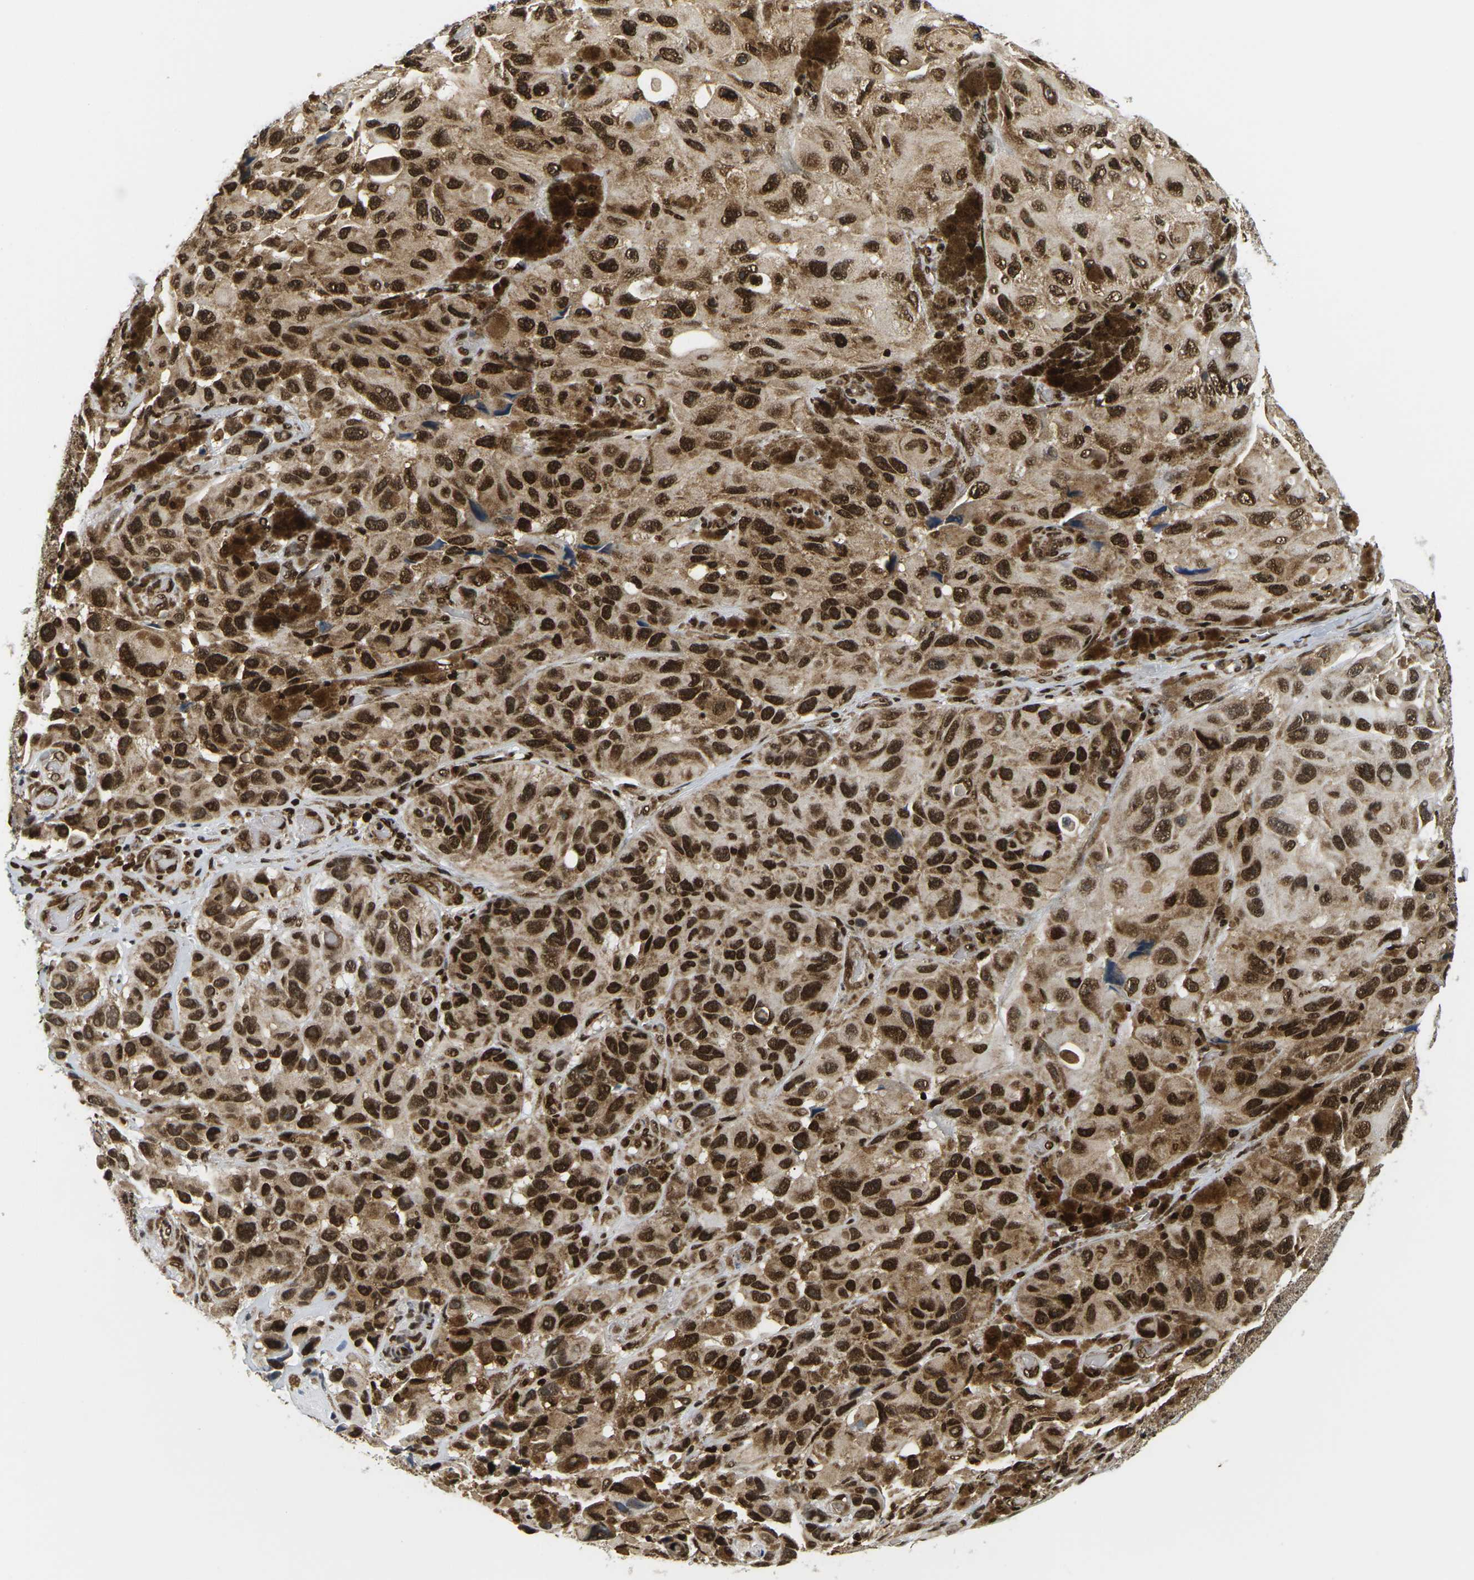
{"staining": {"intensity": "strong", "quantity": ">75%", "location": "cytoplasmic/membranous,nuclear"}, "tissue": "melanoma", "cell_type": "Tumor cells", "image_type": "cancer", "snomed": [{"axis": "morphology", "description": "Malignant melanoma, NOS"}, {"axis": "topography", "description": "Skin"}], "caption": "The photomicrograph displays a brown stain indicating the presence of a protein in the cytoplasmic/membranous and nuclear of tumor cells in melanoma.", "gene": "CELF1", "patient": {"sex": "female", "age": 73}}